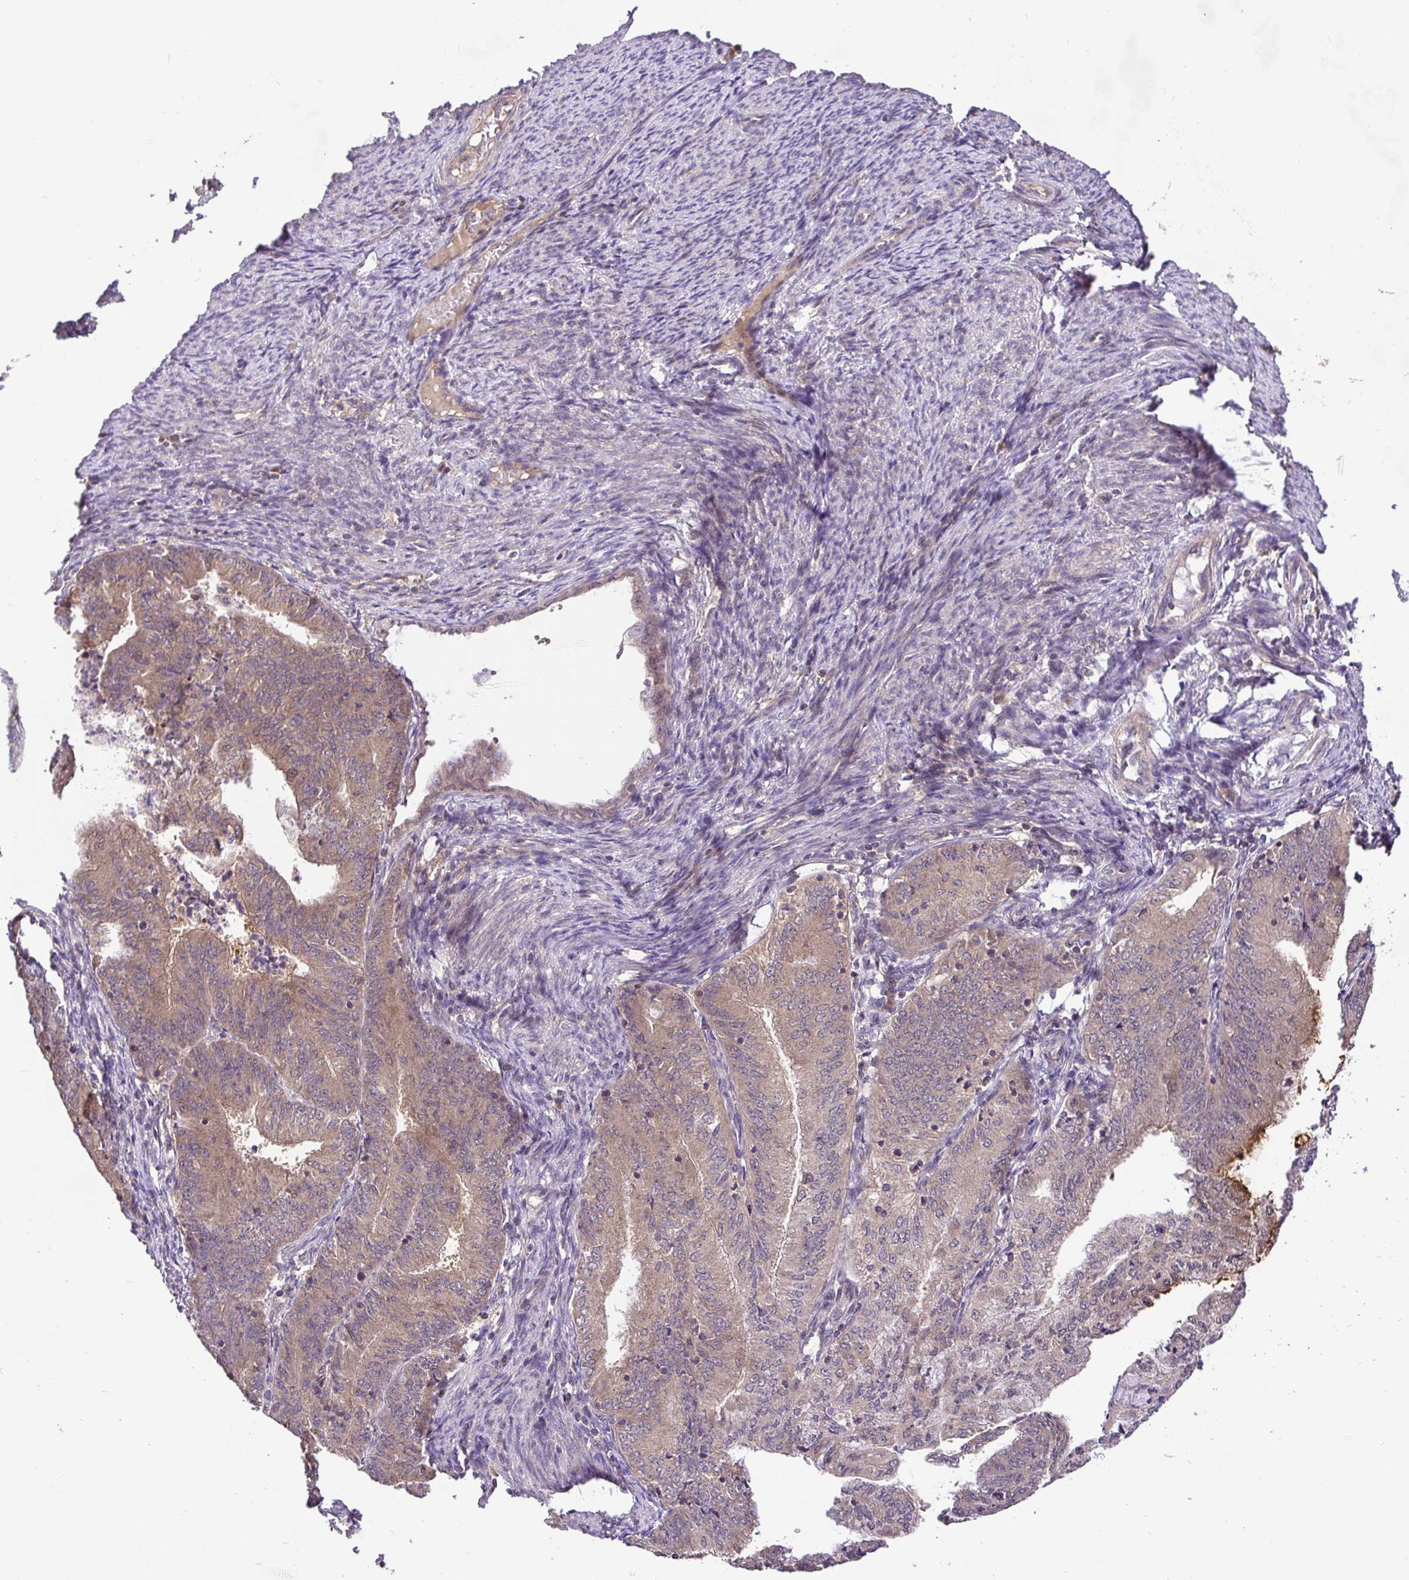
{"staining": {"intensity": "moderate", "quantity": ">75%", "location": "cytoplasmic/membranous"}, "tissue": "endometrial cancer", "cell_type": "Tumor cells", "image_type": "cancer", "snomed": [{"axis": "morphology", "description": "Adenocarcinoma, NOS"}, {"axis": "topography", "description": "Endometrium"}], "caption": "Tumor cells reveal moderate cytoplasmic/membranous expression in about >75% of cells in endometrial adenocarcinoma. (DAB (3,3'-diaminobenzidine) IHC with brightfield microscopy, high magnification).", "gene": "UBE2M", "patient": {"sex": "female", "age": 57}}